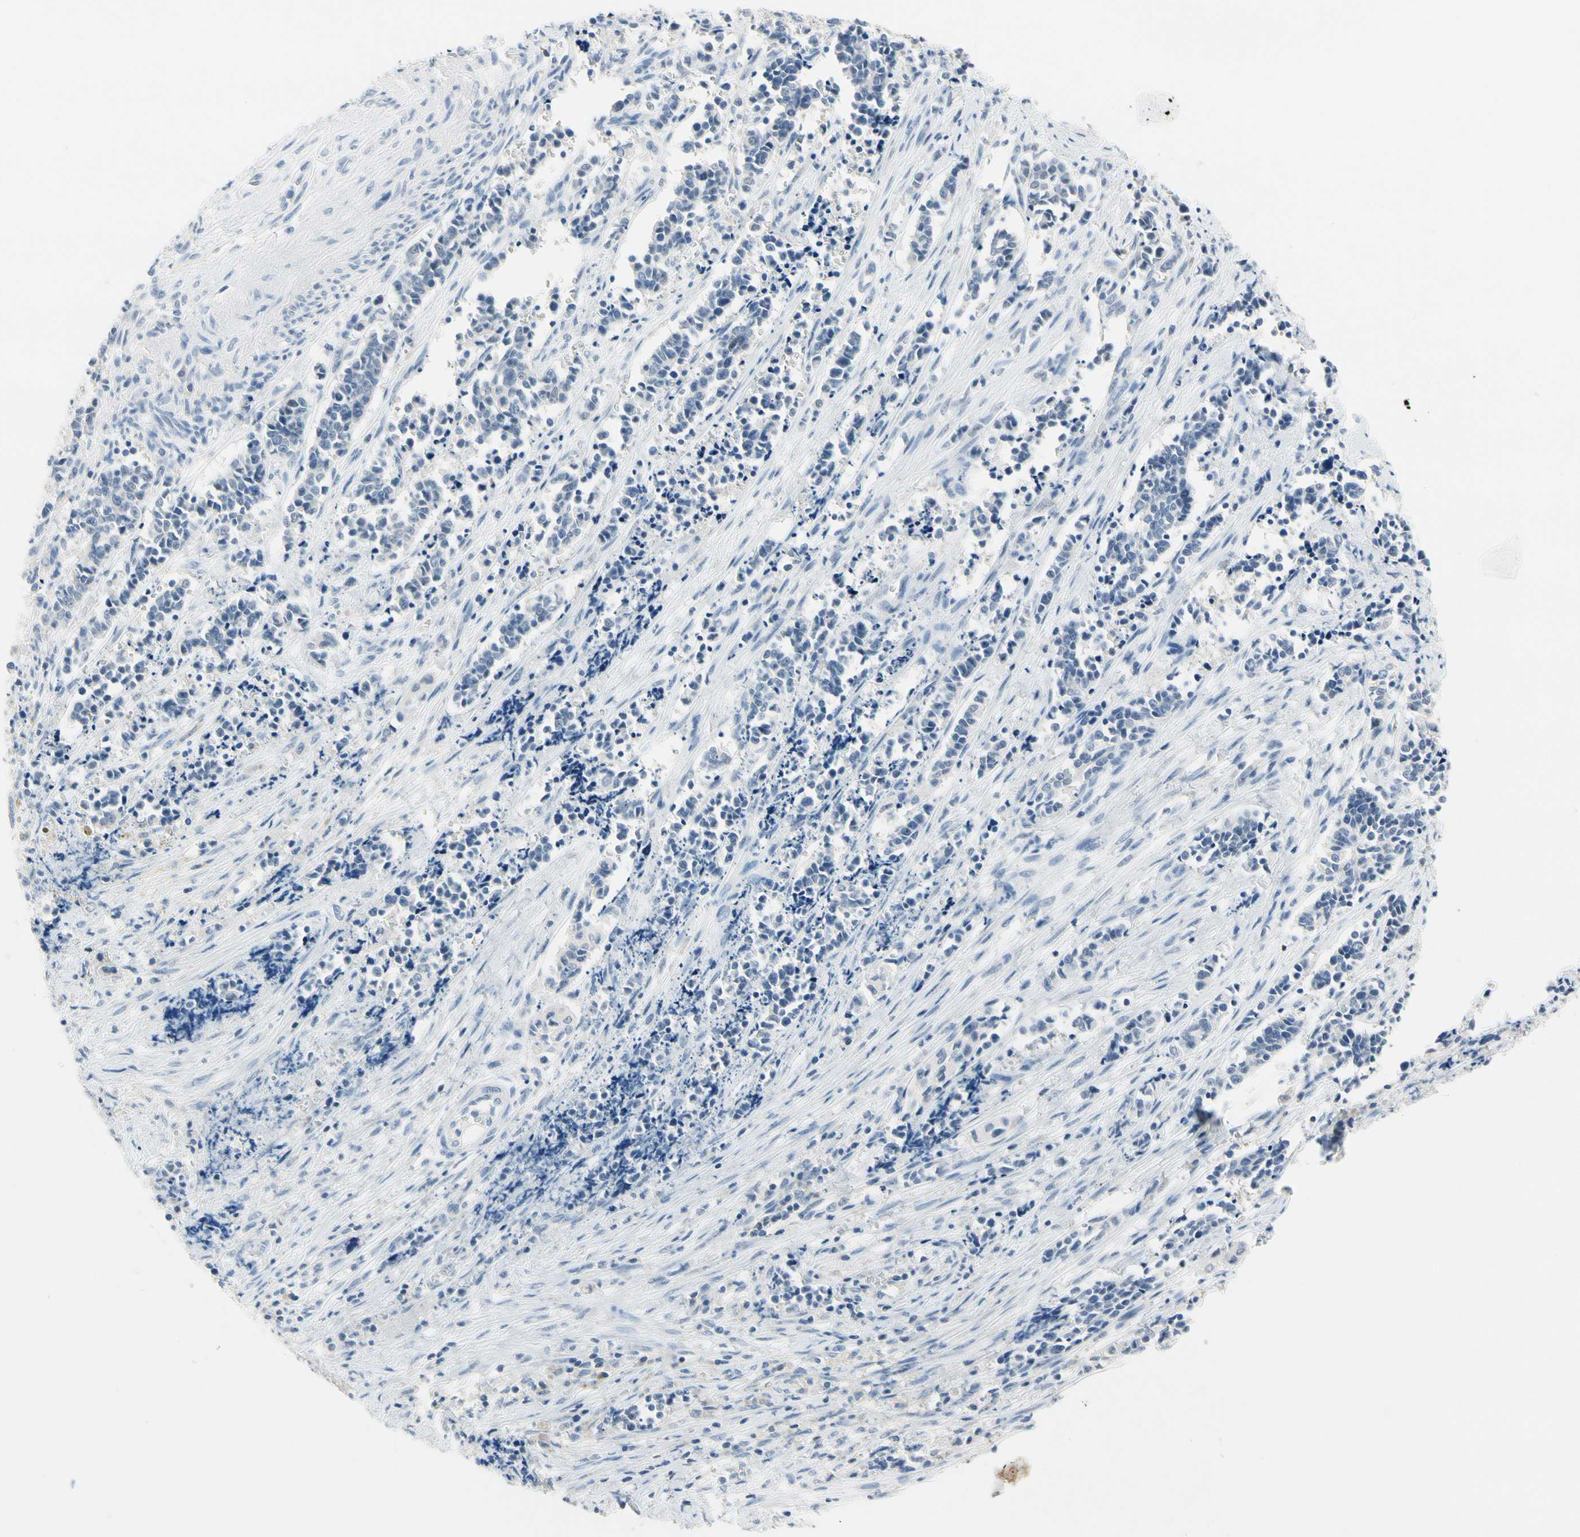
{"staining": {"intensity": "negative", "quantity": "none", "location": "none"}, "tissue": "cervical cancer", "cell_type": "Tumor cells", "image_type": "cancer", "snomed": [{"axis": "morphology", "description": "Squamous cell carcinoma, NOS"}, {"axis": "topography", "description": "Cervix"}], "caption": "Tumor cells are negative for brown protein staining in cervical cancer.", "gene": "NFATC2", "patient": {"sex": "female", "age": 35}}